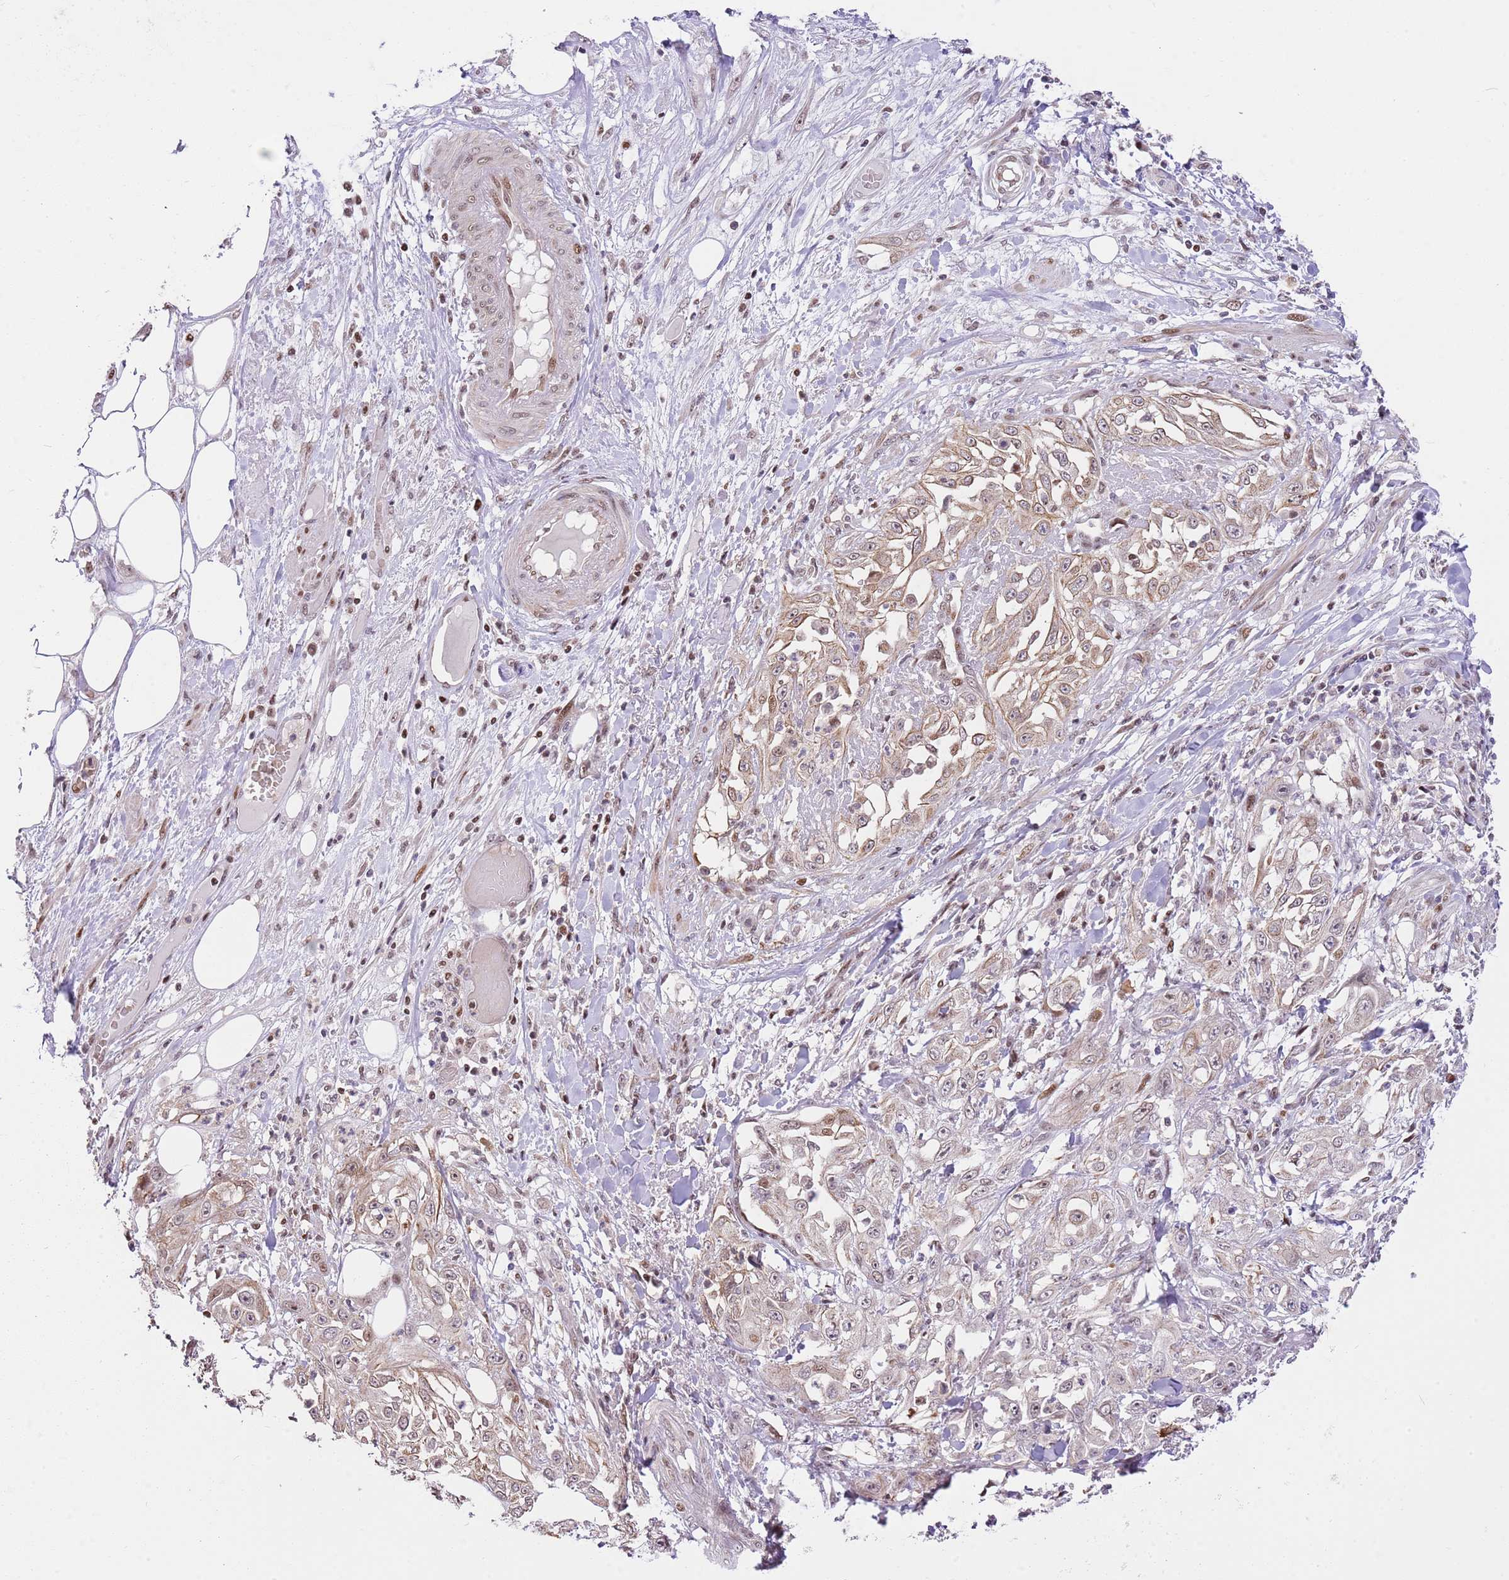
{"staining": {"intensity": "weak", "quantity": ">75%", "location": "cytoplasmic/membranous"}, "tissue": "skin cancer", "cell_type": "Tumor cells", "image_type": "cancer", "snomed": [{"axis": "morphology", "description": "Squamous cell carcinoma, NOS"}, {"axis": "morphology", "description": "Squamous cell carcinoma, metastatic, NOS"}, {"axis": "topography", "description": "Skin"}, {"axis": "topography", "description": "Lymph node"}], "caption": "Weak cytoplasmic/membranous protein positivity is seen in approximately >75% of tumor cells in skin metastatic squamous cell carcinoma.", "gene": "RFK", "patient": {"sex": "male", "age": 75}}